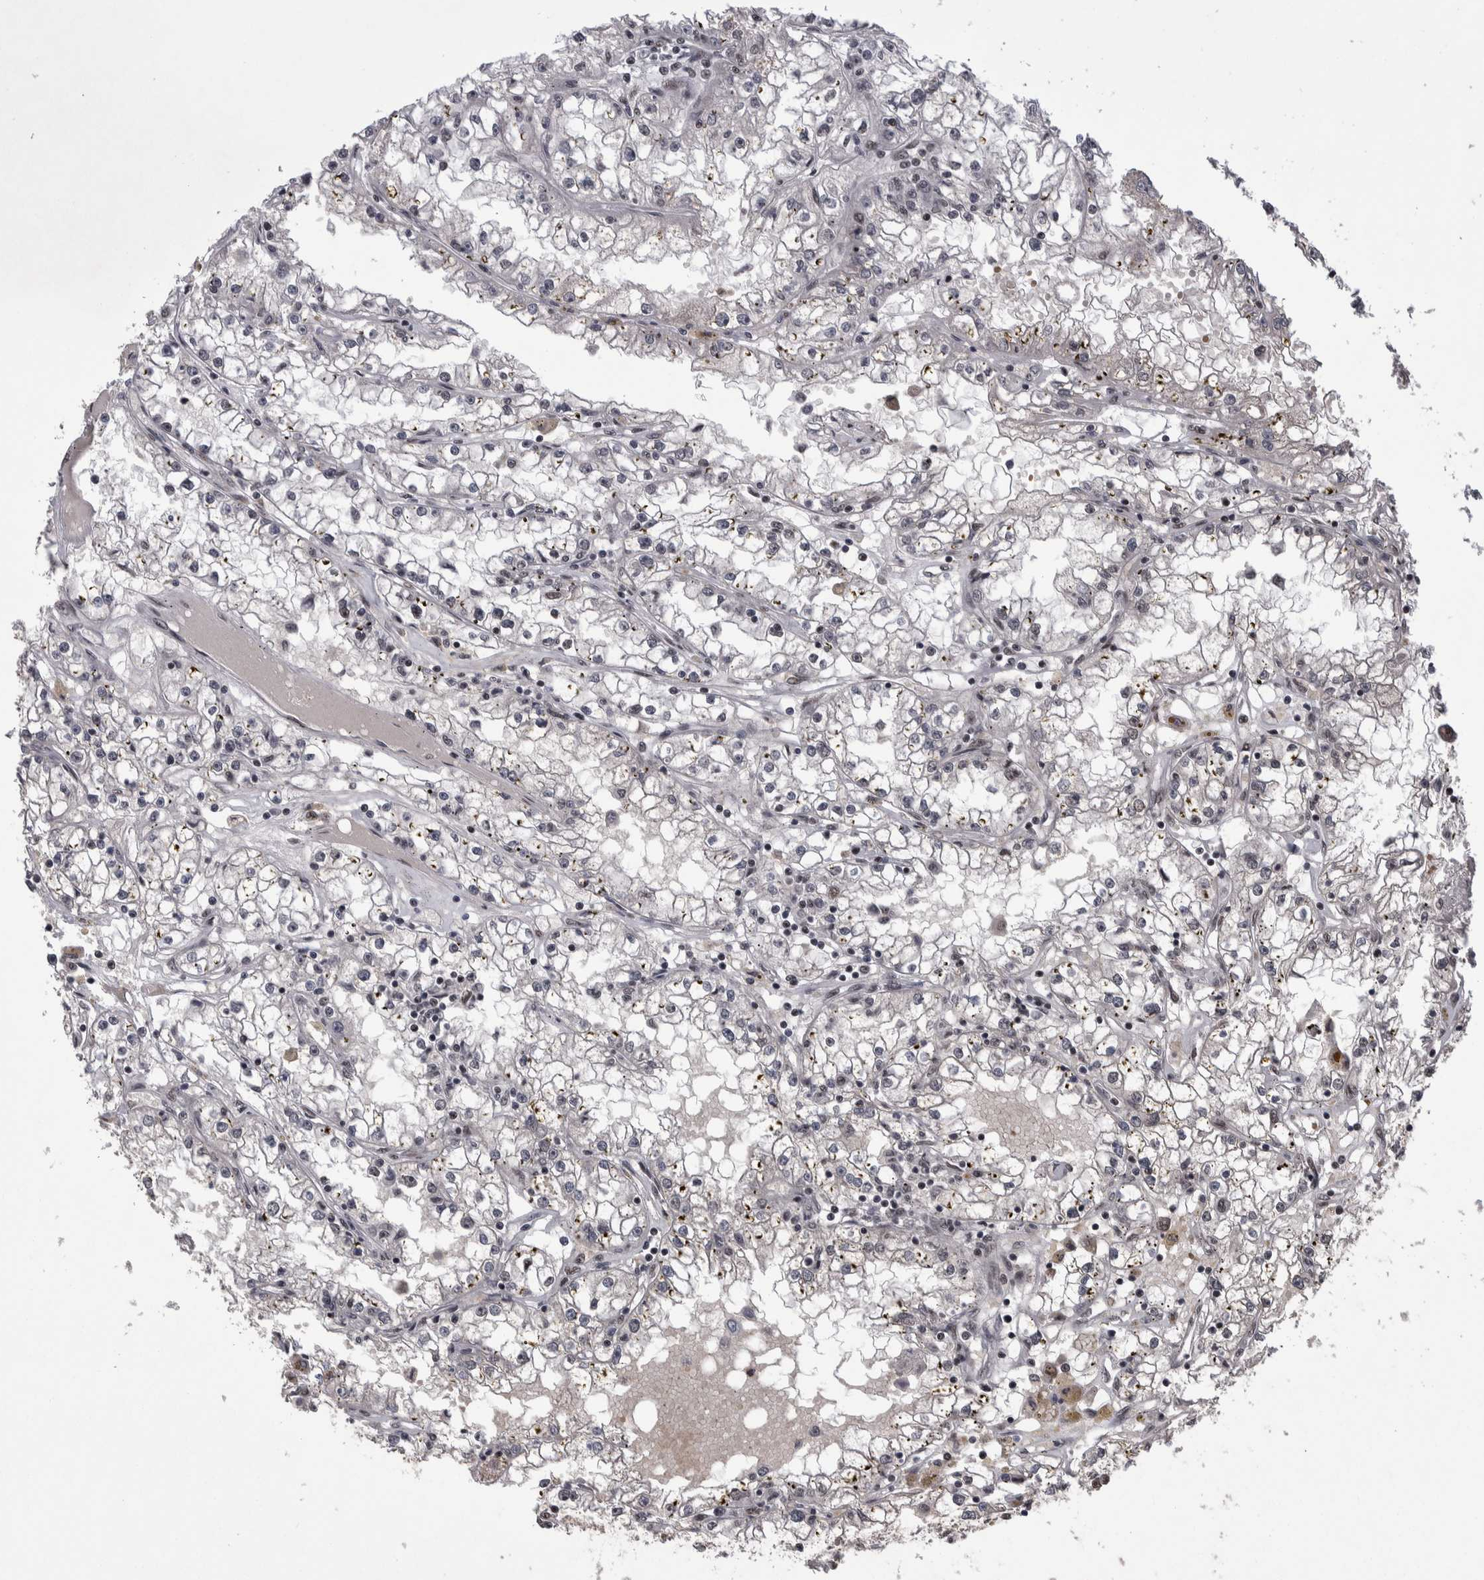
{"staining": {"intensity": "negative", "quantity": "none", "location": "none"}, "tissue": "renal cancer", "cell_type": "Tumor cells", "image_type": "cancer", "snomed": [{"axis": "morphology", "description": "Adenocarcinoma, NOS"}, {"axis": "topography", "description": "Kidney"}], "caption": "Renal adenocarcinoma was stained to show a protein in brown. There is no significant expression in tumor cells. (DAB (3,3'-diaminobenzidine) immunohistochemistry (IHC) with hematoxylin counter stain).", "gene": "DMTF1", "patient": {"sex": "male", "age": 56}}